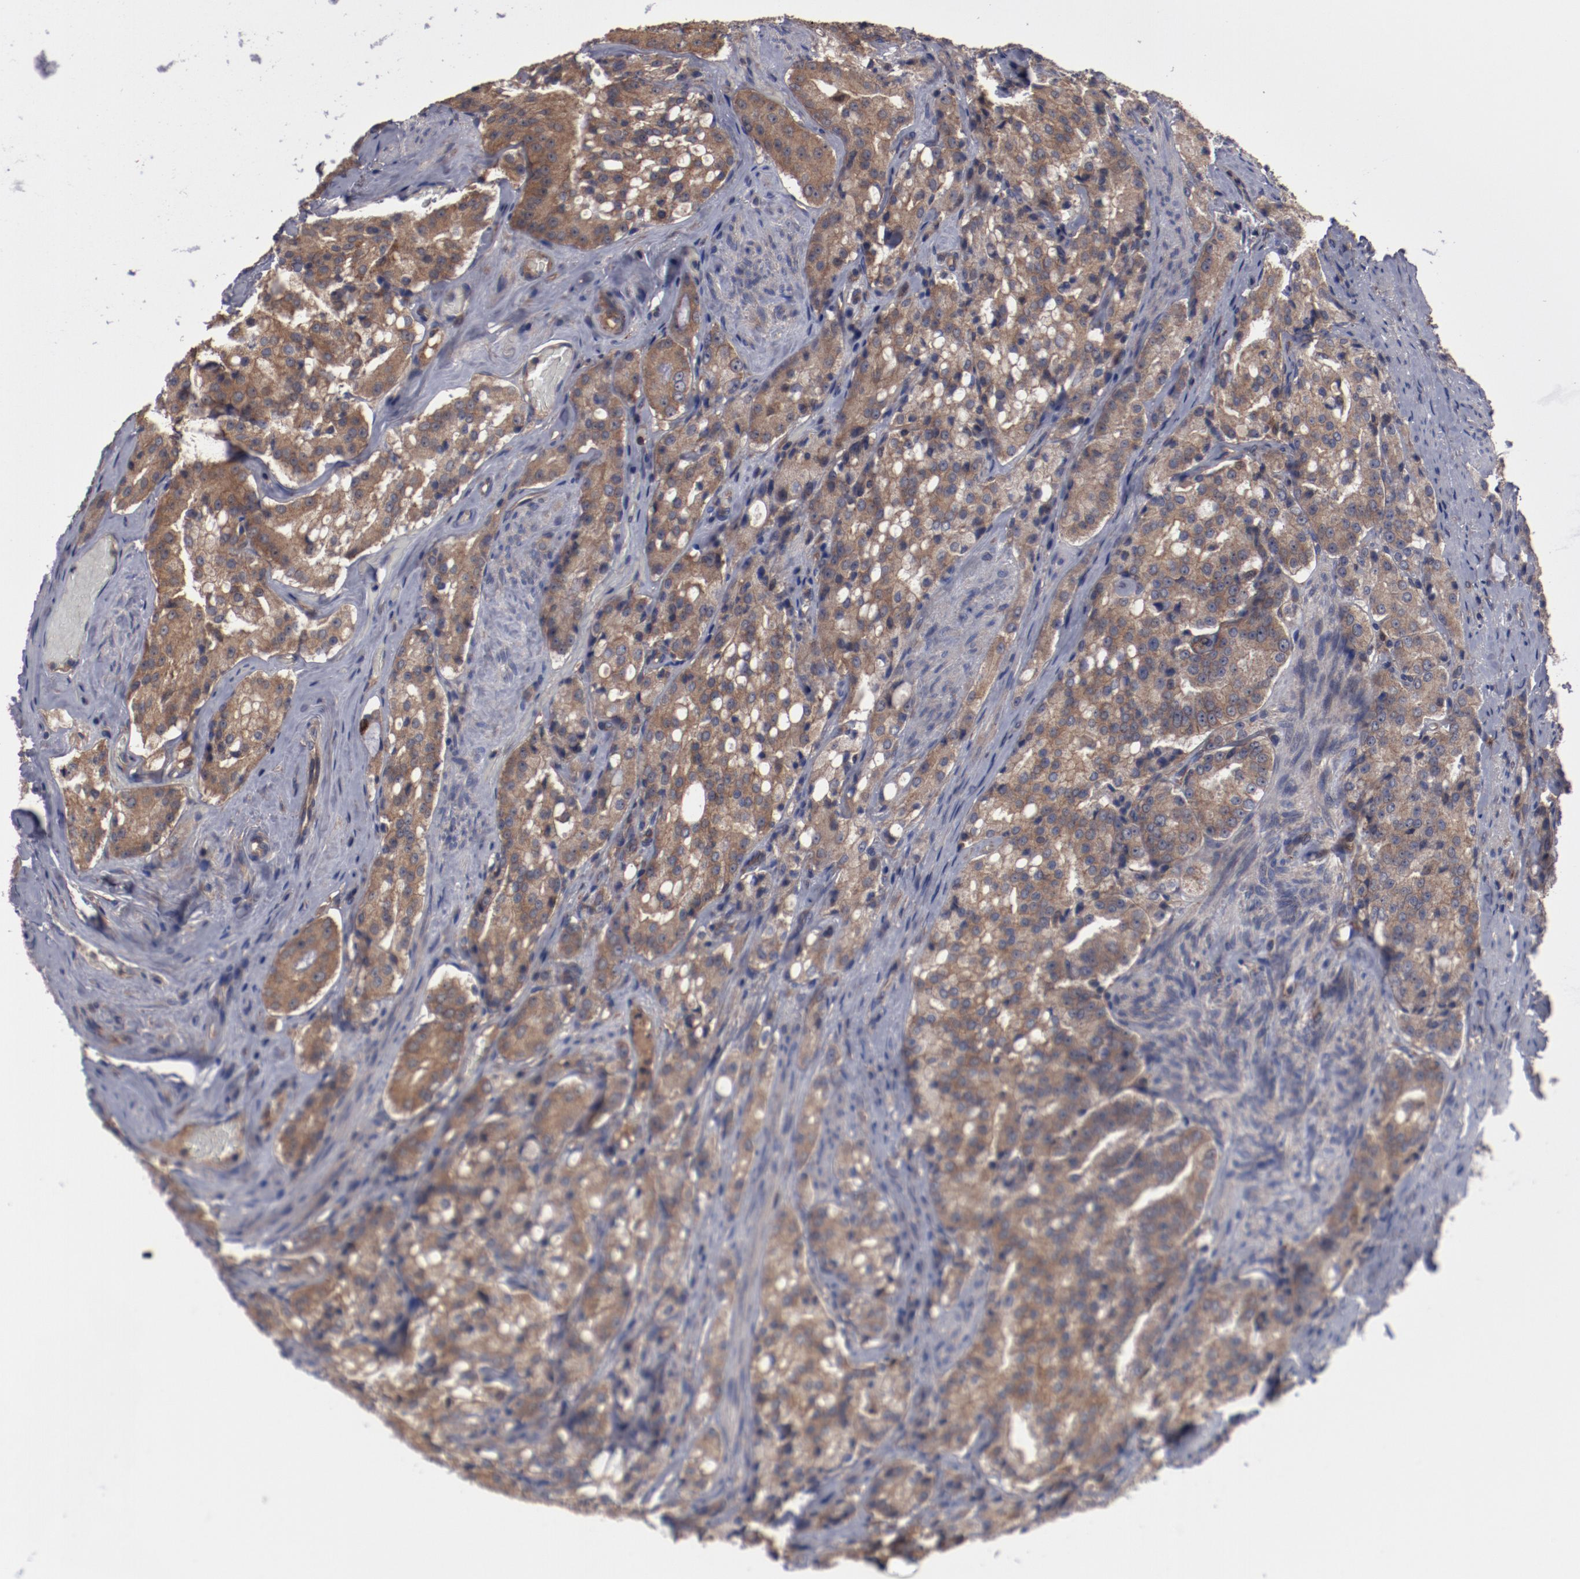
{"staining": {"intensity": "moderate", "quantity": ">75%", "location": "cytoplasmic/membranous"}, "tissue": "prostate cancer", "cell_type": "Tumor cells", "image_type": "cancer", "snomed": [{"axis": "morphology", "description": "Adenocarcinoma, Medium grade"}, {"axis": "topography", "description": "Prostate"}], "caption": "Protein staining by IHC shows moderate cytoplasmic/membranous positivity in approximately >75% of tumor cells in medium-grade adenocarcinoma (prostate).", "gene": "DNAAF2", "patient": {"sex": "male", "age": 72}}